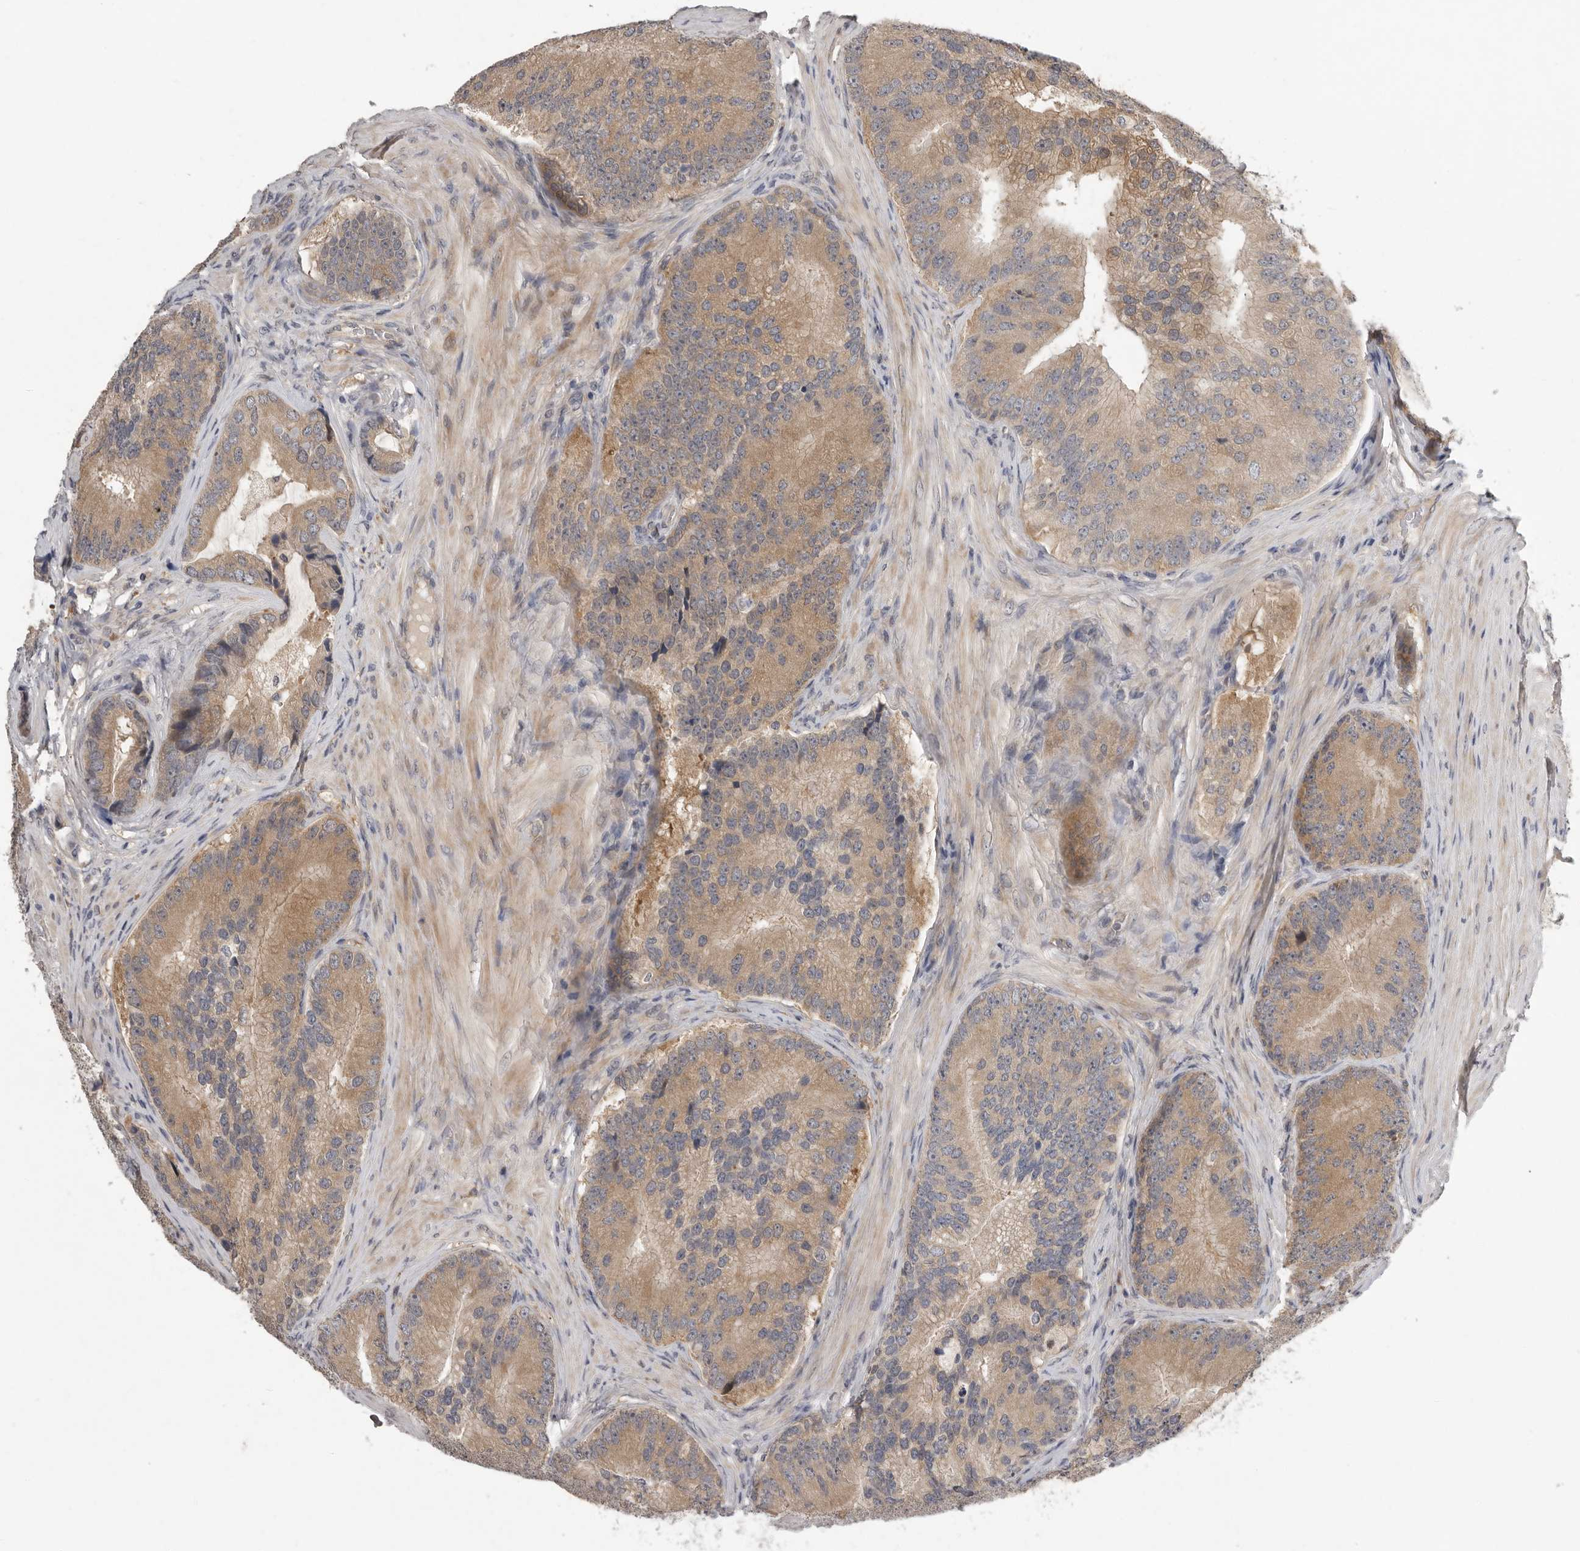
{"staining": {"intensity": "moderate", "quantity": ">75%", "location": "cytoplasmic/membranous"}, "tissue": "prostate cancer", "cell_type": "Tumor cells", "image_type": "cancer", "snomed": [{"axis": "morphology", "description": "Adenocarcinoma, High grade"}, {"axis": "topography", "description": "Prostate"}], "caption": "Protein expression analysis of prostate cancer (high-grade adenocarcinoma) displays moderate cytoplasmic/membranous staining in about >75% of tumor cells. The staining was performed using DAB (3,3'-diaminobenzidine), with brown indicating positive protein expression. Nuclei are stained blue with hematoxylin.", "gene": "RALGPS2", "patient": {"sex": "male", "age": 70}}